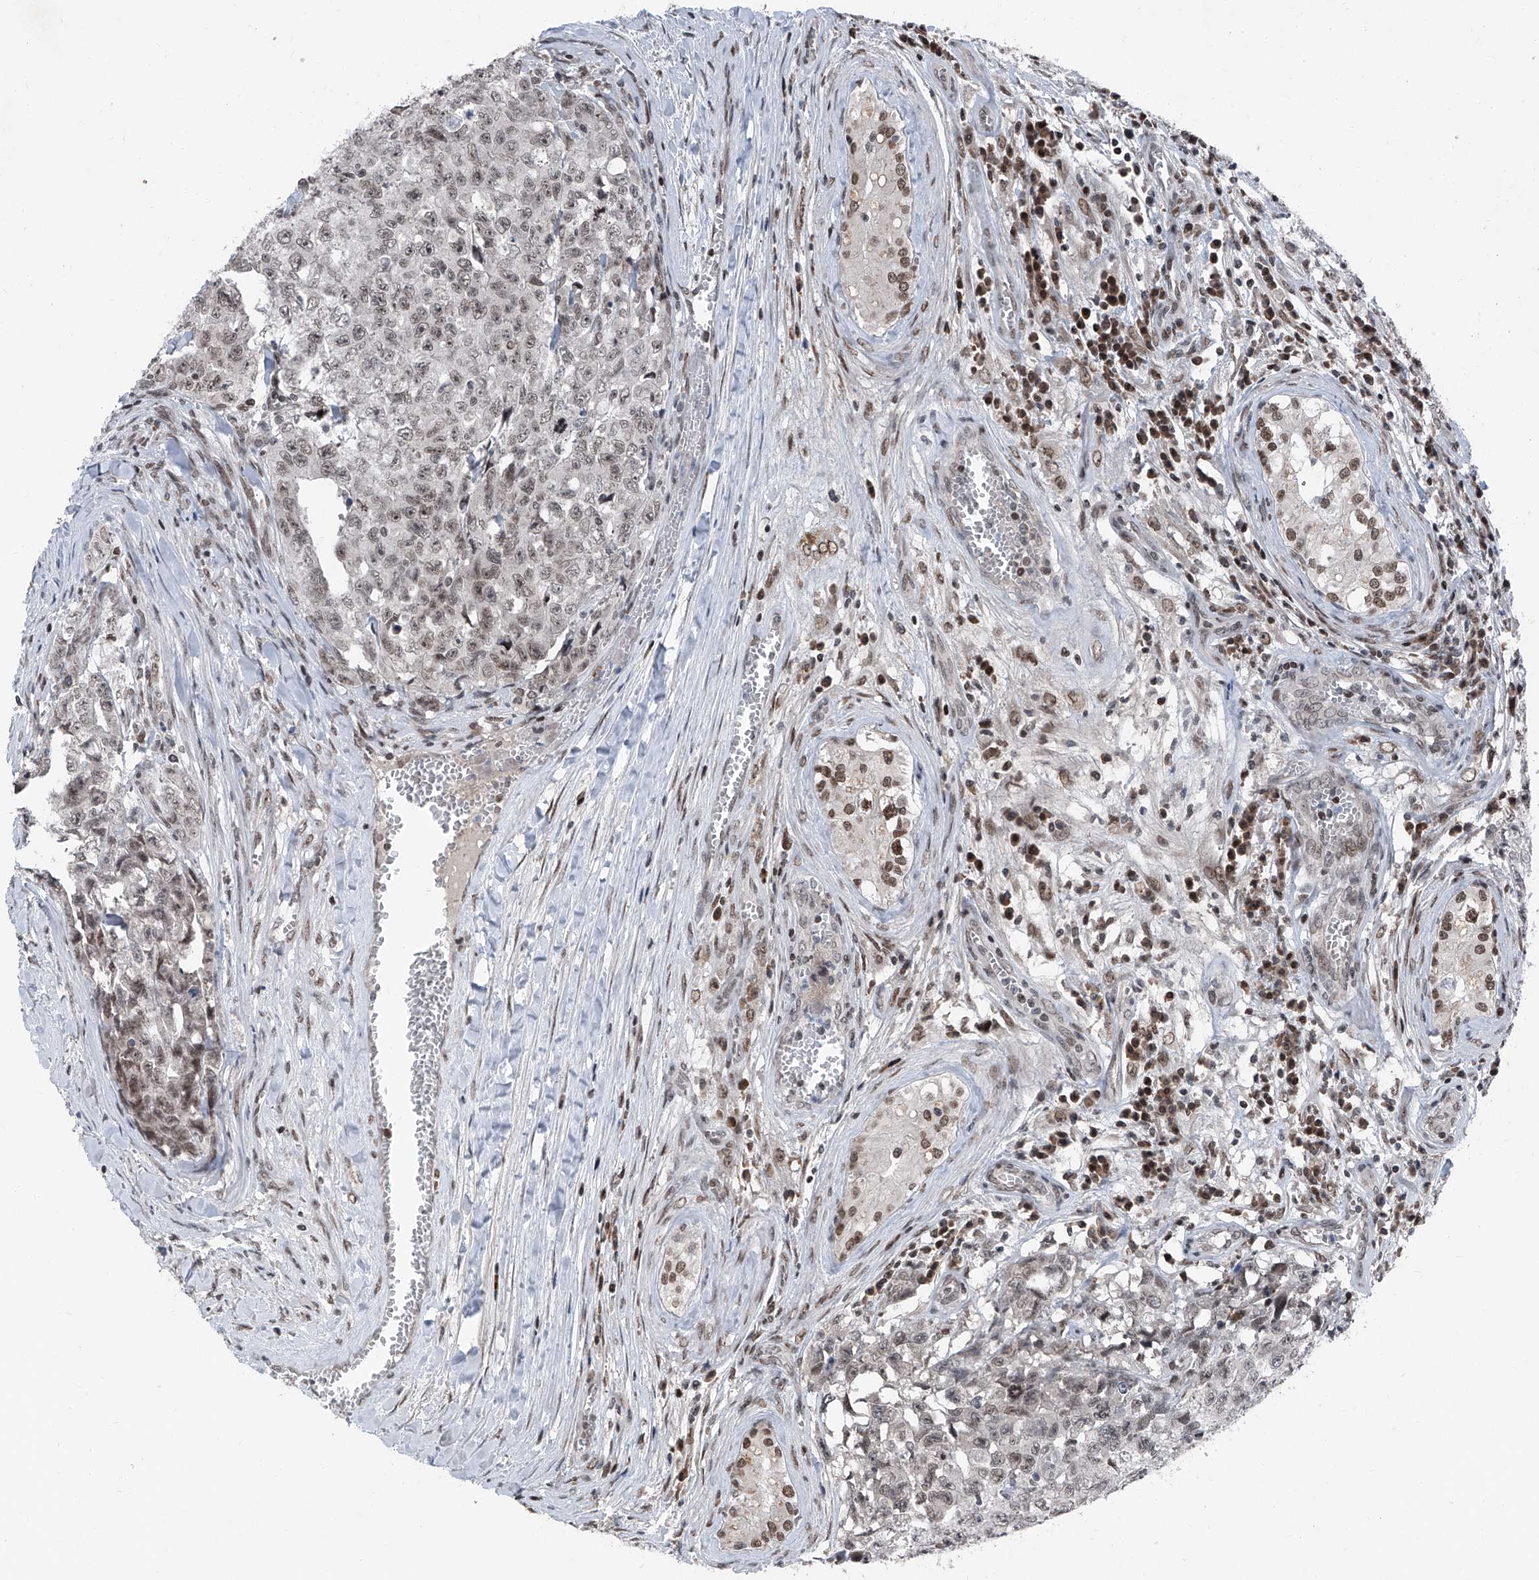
{"staining": {"intensity": "weak", "quantity": "<25%", "location": "nuclear"}, "tissue": "testis cancer", "cell_type": "Tumor cells", "image_type": "cancer", "snomed": [{"axis": "morphology", "description": "Carcinoma, Embryonal, NOS"}, {"axis": "topography", "description": "Testis"}], "caption": "The IHC histopathology image has no significant positivity in tumor cells of testis cancer (embryonal carcinoma) tissue. (DAB (3,3'-diaminobenzidine) IHC visualized using brightfield microscopy, high magnification).", "gene": "BMI1", "patient": {"sex": "male", "age": 28}}